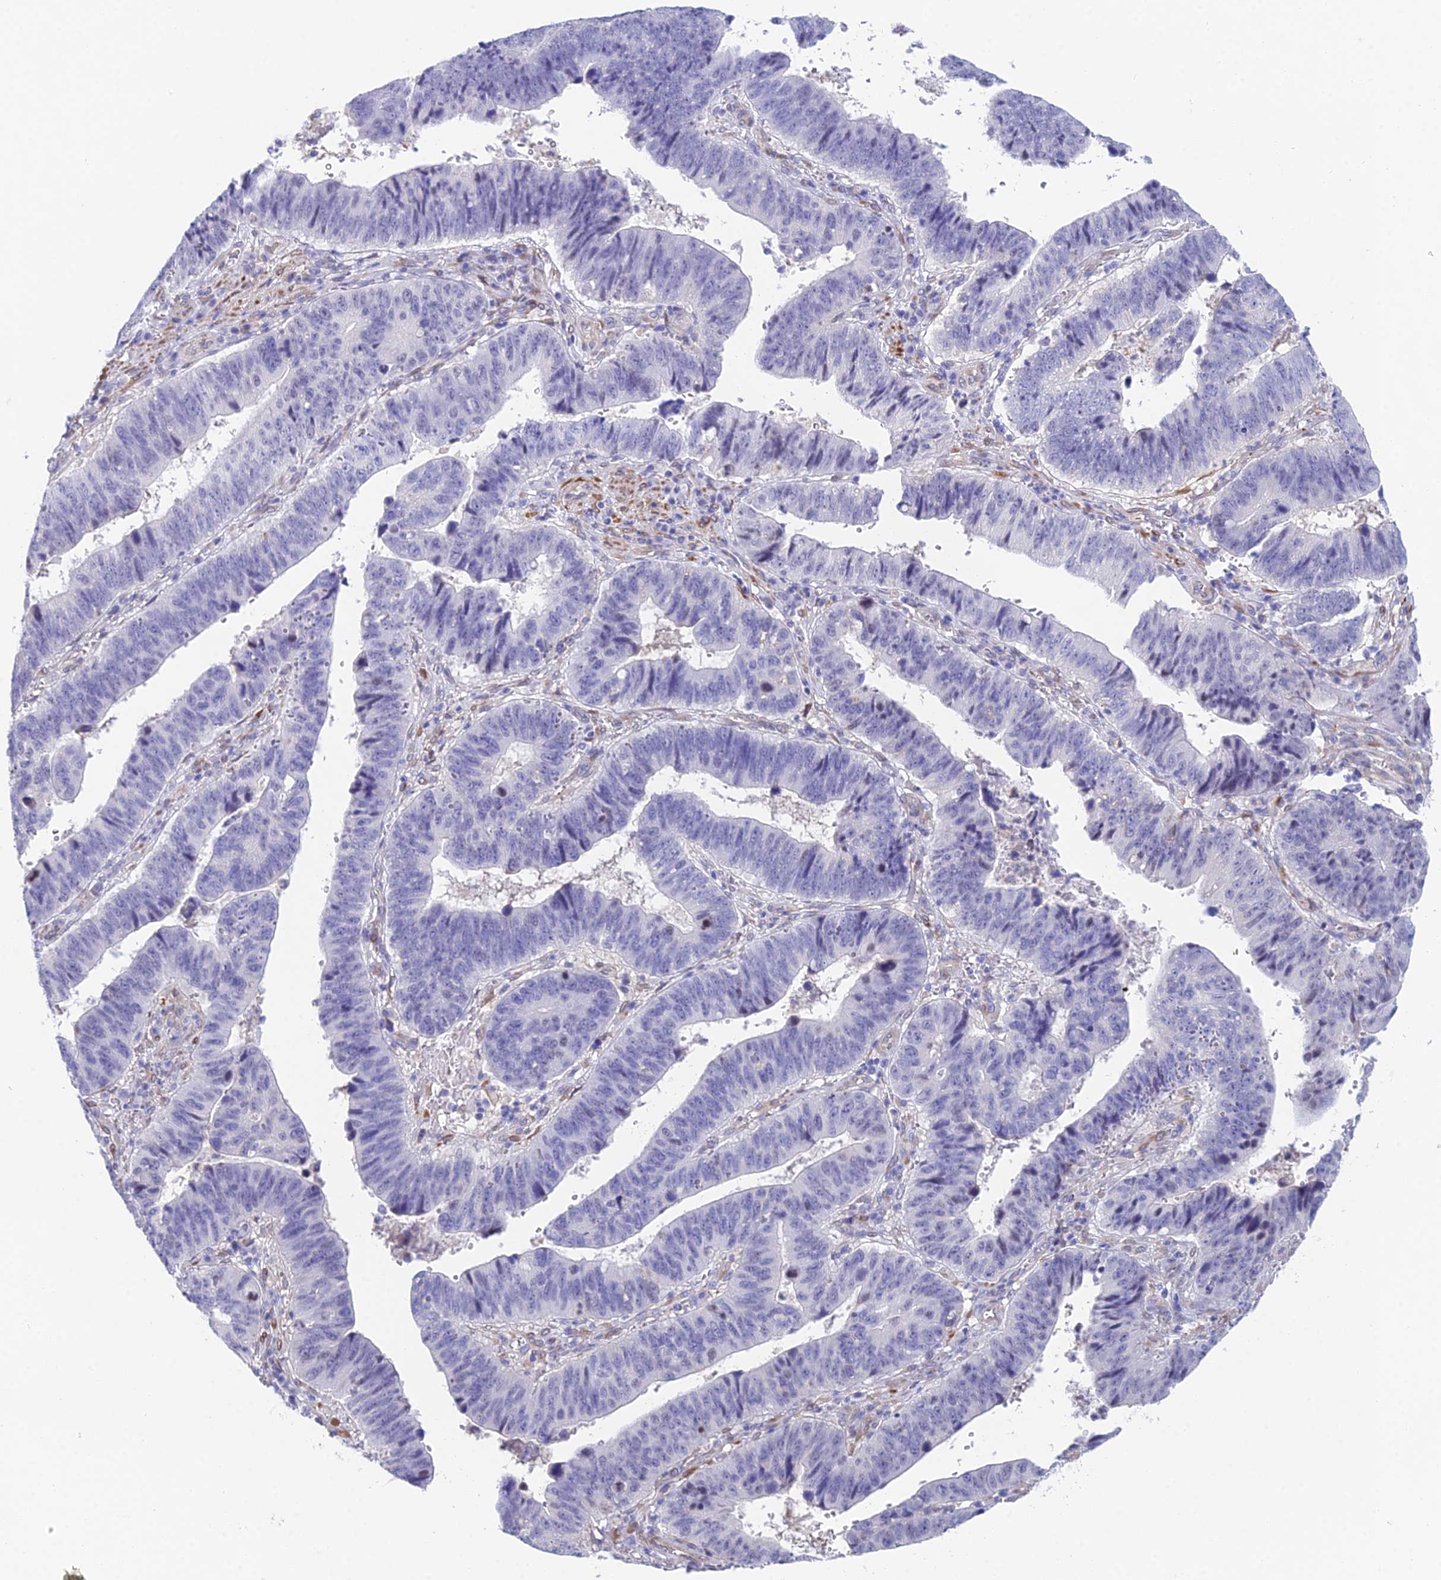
{"staining": {"intensity": "moderate", "quantity": "<25%", "location": "cytoplasmic/membranous"}, "tissue": "stomach cancer", "cell_type": "Tumor cells", "image_type": "cancer", "snomed": [{"axis": "morphology", "description": "Adenocarcinoma, NOS"}, {"axis": "topography", "description": "Stomach"}], "caption": "Immunohistochemistry (IHC) histopathology image of neoplastic tissue: human stomach cancer stained using IHC exhibits low levels of moderate protein expression localized specifically in the cytoplasmic/membranous of tumor cells, appearing as a cytoplasmic/membranous brown color.", "gene": "MXRA7", "patient": {"sex": "male", "age": 59}}